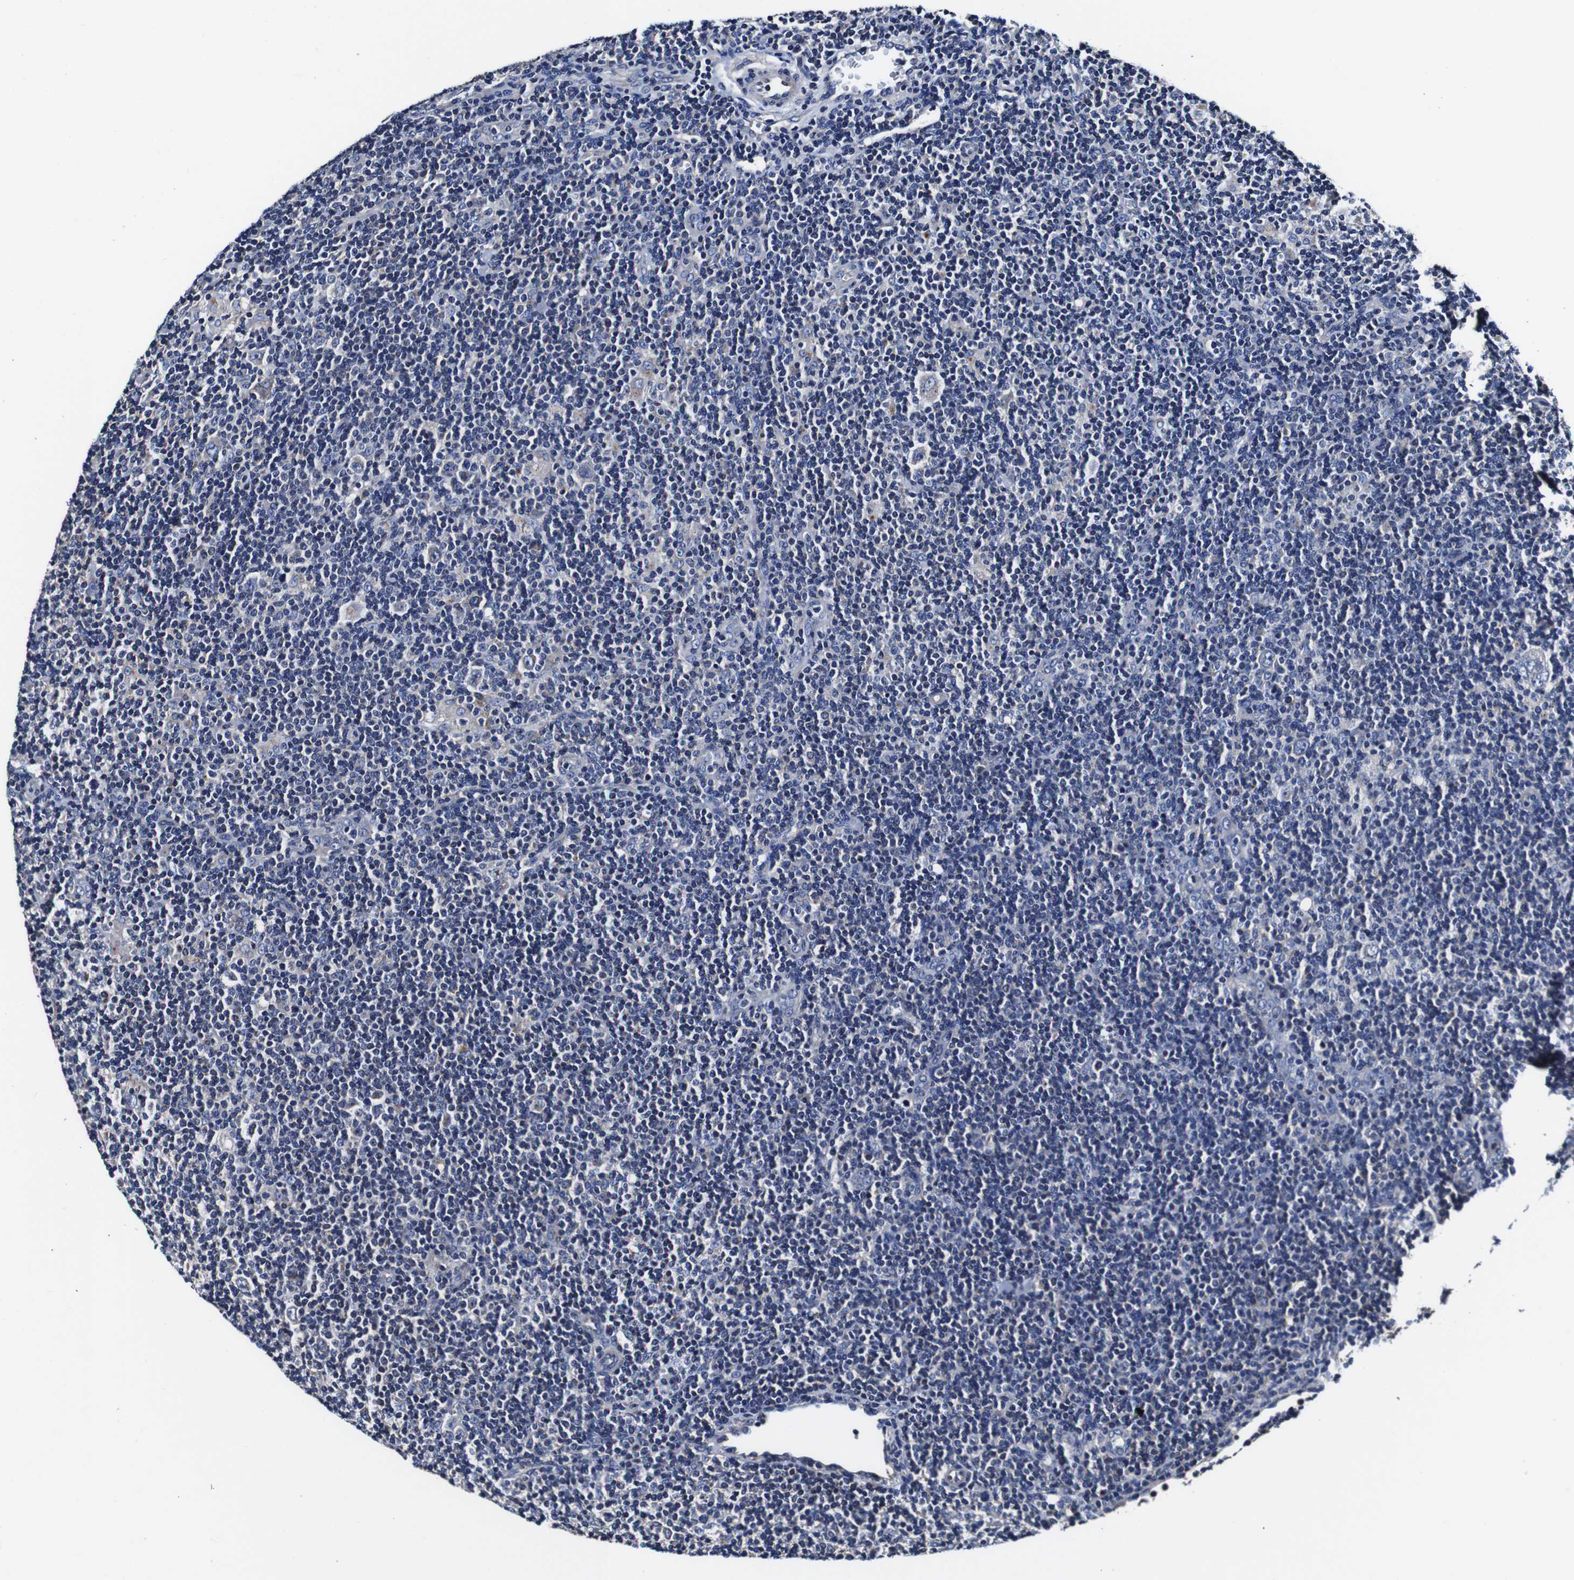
{"staining": {"intensity": "negative", "quantity": "none", "location": "none"}, "tissue": "lymphoma", "cell_type": "Tumor cells", "image_type": "cancer", "snomed": [{"axis": "morphology", "description": "Hodgkin's disease, NOS"}, {"axis": "topography", "description": "Lymph node"}], "caption": "IHC of Hodgkin's disease shows no staining in tumor cells.", "gene": "PDCD6IP", "patient": {"sex": "female", "age": 57}}